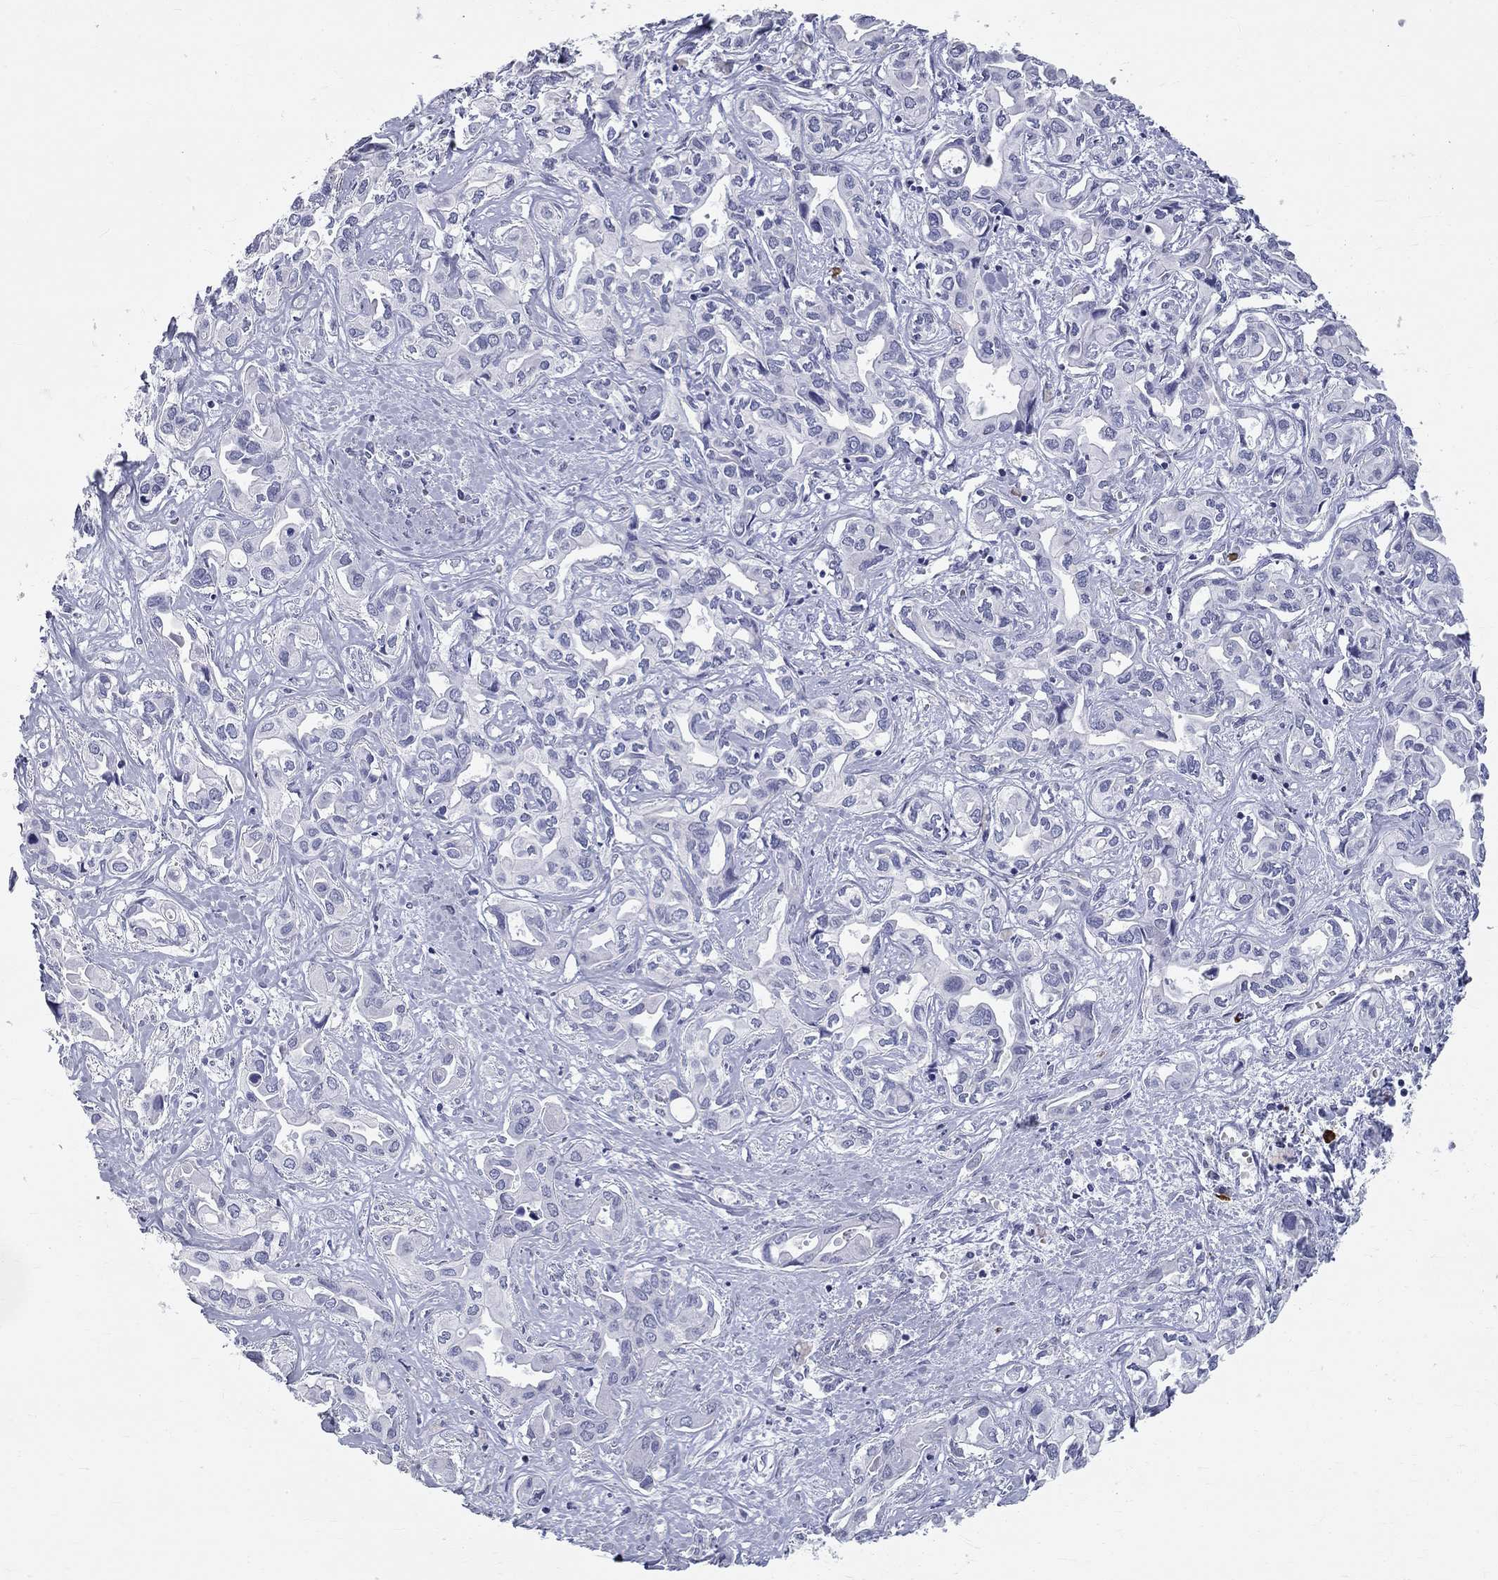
{"staining": {"intensity": "negative", "quantity": "none", "location": "none"}, "tissue": "liver cancer", "cell_type": "Tumor cells", "image_type": "cancer", "snomed": [{"axis": "morphology", "description": "Cholangiocarcinoma"}, {"axis": "topography", "description": "Liver"}], "caption": "This histopathology image is of liver cancer (cholangiocarcinoma) stained with immunohistochemistry to label a protein in brown with the nuclei are counter-stained blue. There is no staining in tumor cells. (Stains: DAB immunohistochemistry with hematoxylin counter stain, Microscopy: brightfield microscopy at high magnification).", "gene": "PHOX2B", "patient": {"sex": "female", "age": 64}}